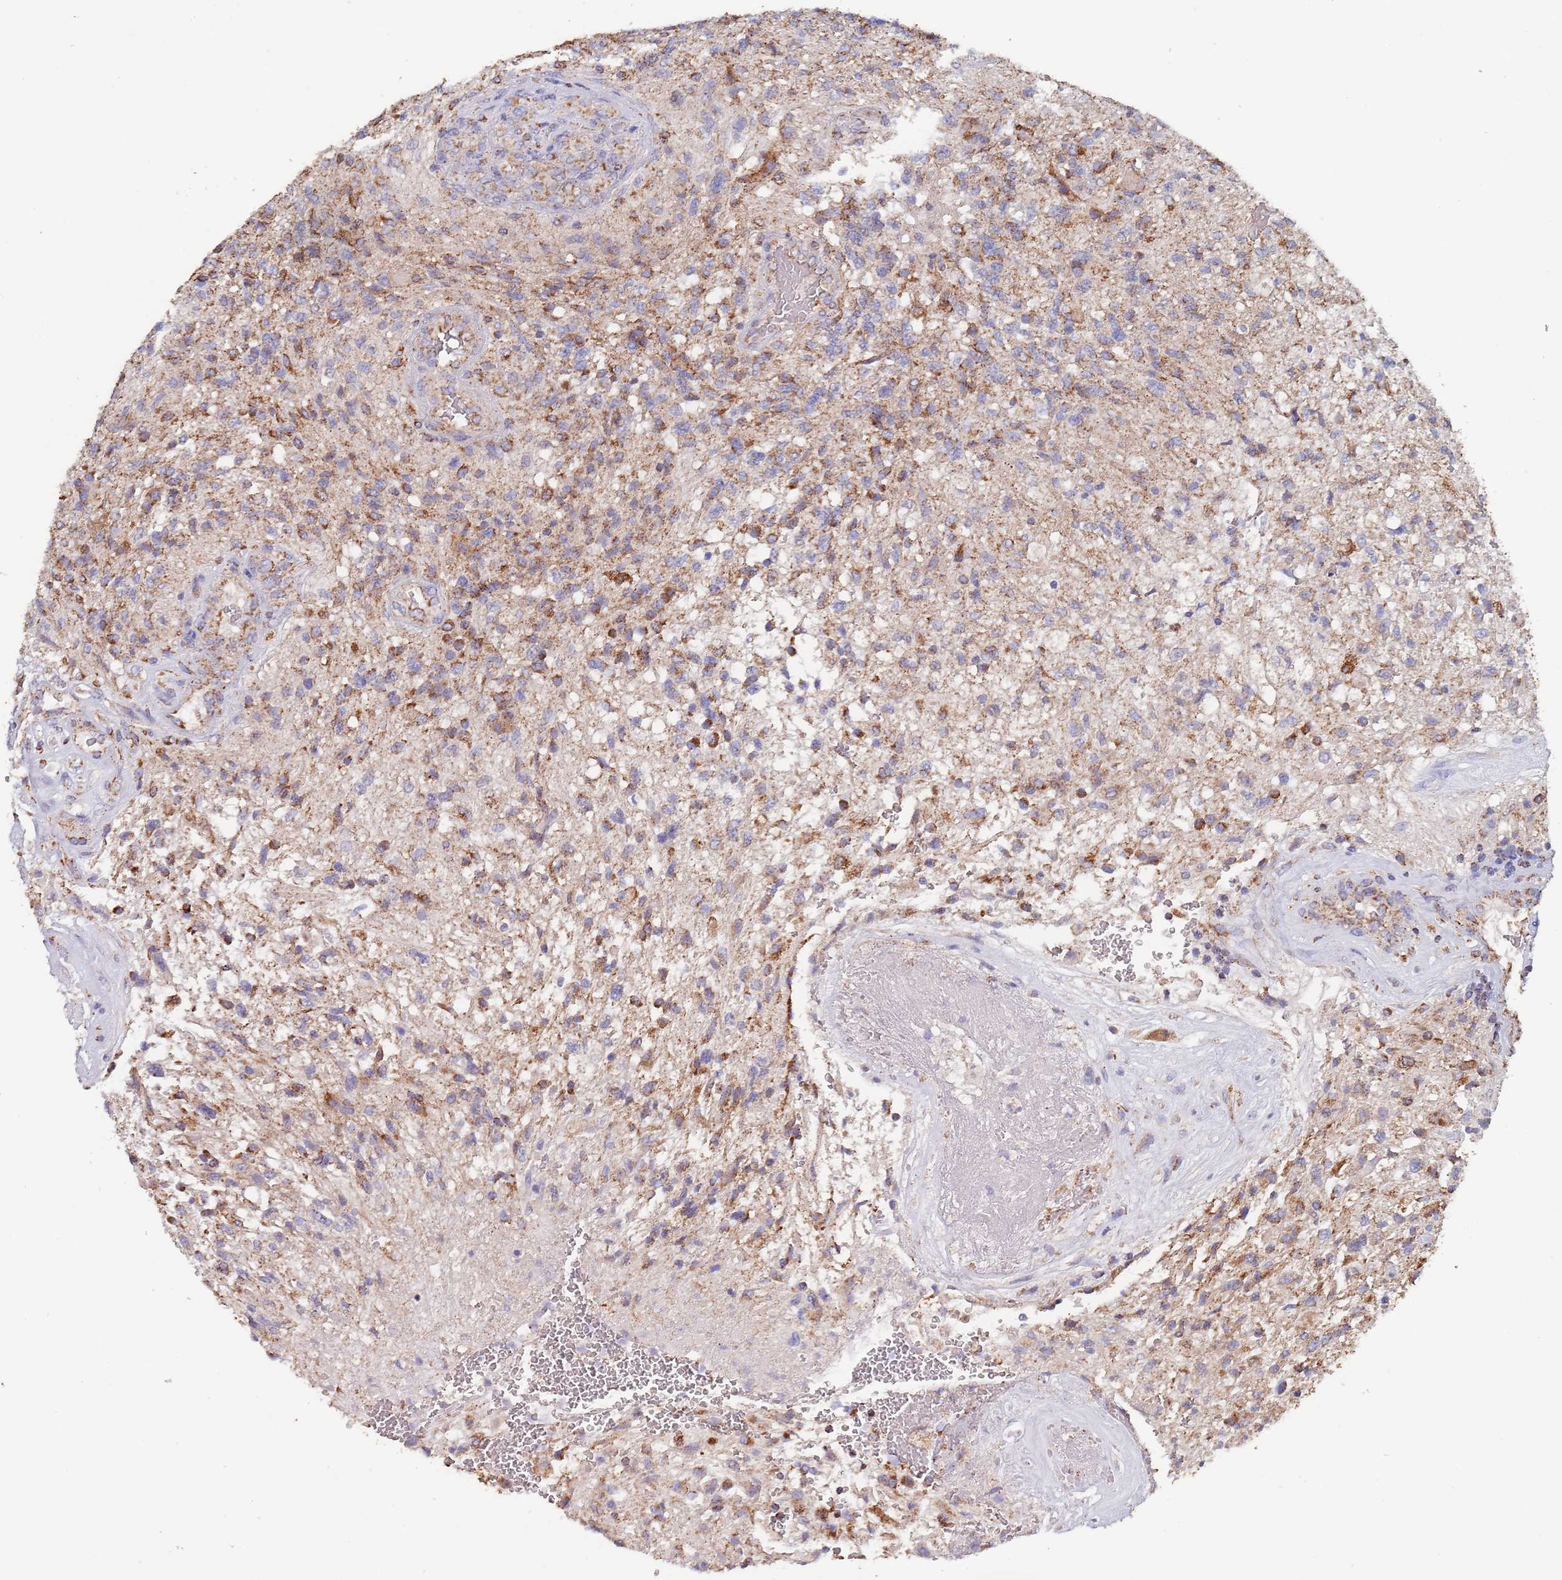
{"staining": {"intensity": "moderate", "quantity": ">75%", "location": "cytoplasmic/membranous"}, "tissue": "glioma", "cell_type": "Tumor cells", "image_type": "cancer", "snomed": [{"axis": "morphology", "description": "Glioma, malignant, High grade"}, {"axis": "topography", "description": "Brain"}], "caption": "Glioma stained with DAB immunohistochemistry (IHC) demonstrates medium levels of moderate cytoplasmic/membranous positivity in about >75% of tumor cells.", "gene": "PGP", "patient": {"sex": "male", "age": 56}}